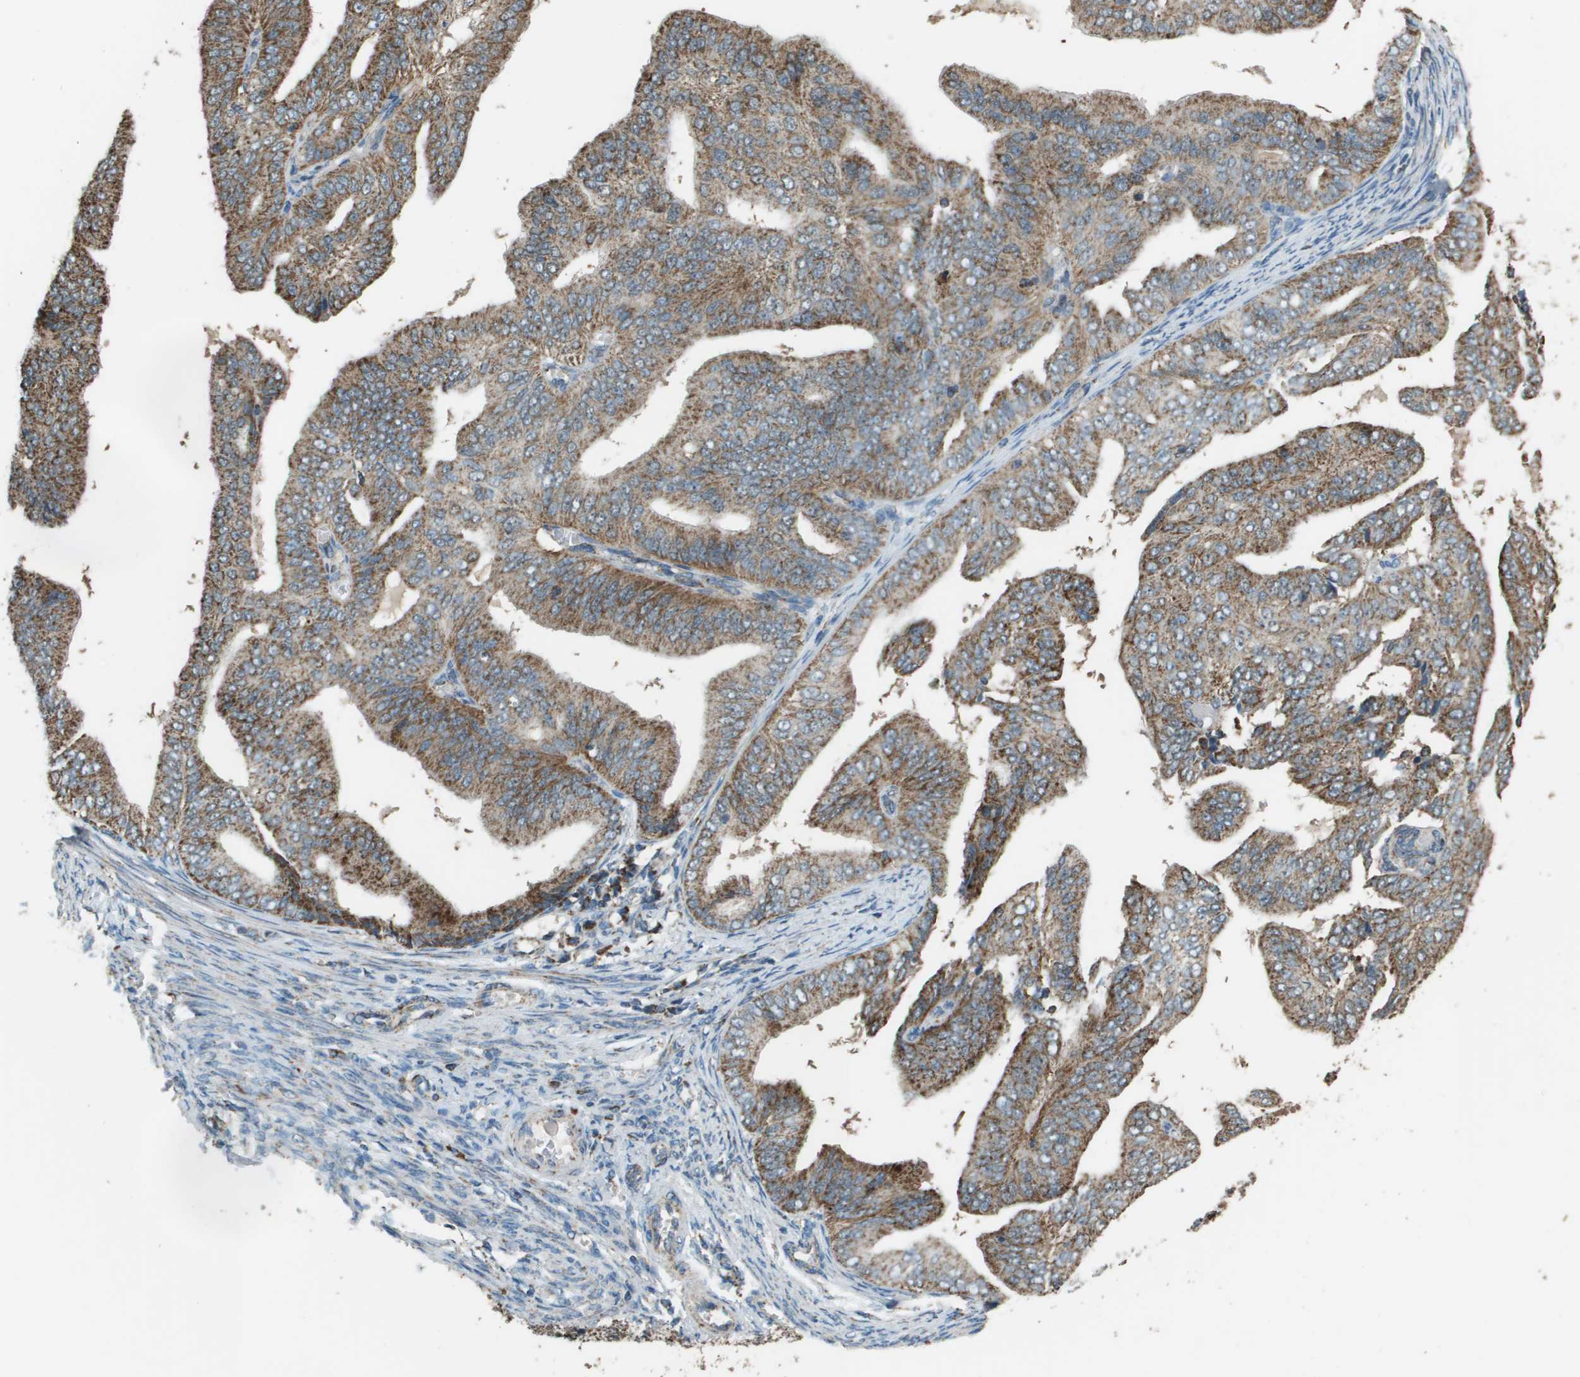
{"staining": {"intensity": "moderate", "quantity": ">75%", "location": "cytoplasmic/membranous"}, "tissue": "endometrial cancer", "cell_type": "Tumor cells", "image_type": "cancer", "snomed": [{"axis": "morphology", "description": "Adenocarcinoma, NOS"}, {"axis": "topography", "description": "Endometrium"}], "caption": "The micrograph exhibits a brown stain indicating the presence of a protein in the cytoplasmic/membranous of tumor cells in endometrial adenocarcinoma. The staining is performed using DAB brown chromogen to label protein expression. The nuclei are counter-stained blue using hematoxylin.", "gene": "FH", "patient": {"sex": "female", "age": 58}}